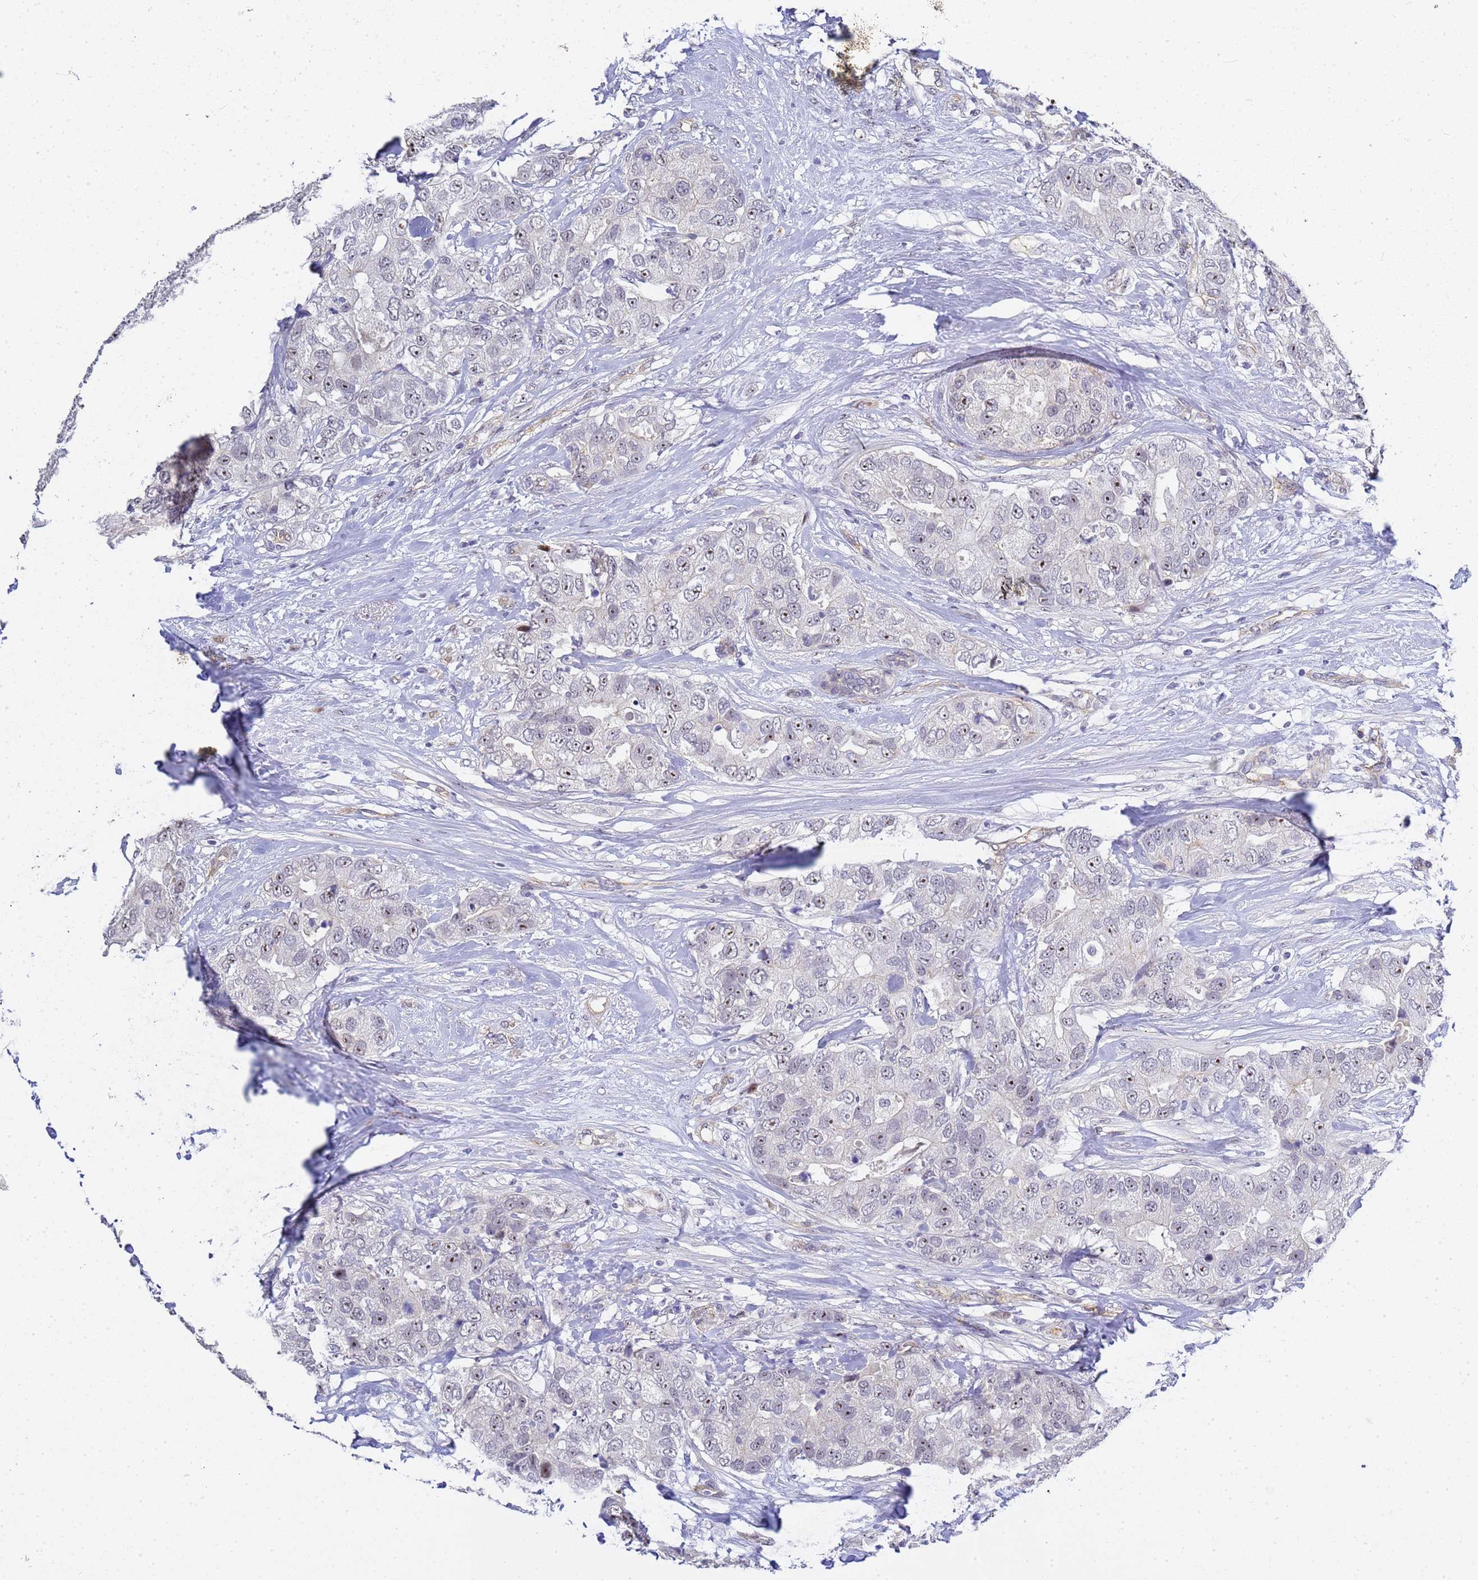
{"staining": {"intensity": "negative", "quantity": "none", "location": "none"}, "tissue": "breast cancer", "cell_type": "Tumor cells", "image_type": "cancer", "snomed": [{"axis": "morphology", "description": "Duct carcinoma"}, {"axis": "topography", "description": "Breast"}], "caption": "A photomicrograph of human breast cancer is negative for staining in tumor cells. Nuclei are stained in blue.", "gene": "GON4L", "patient": {"sex": "female", "age": 62}}